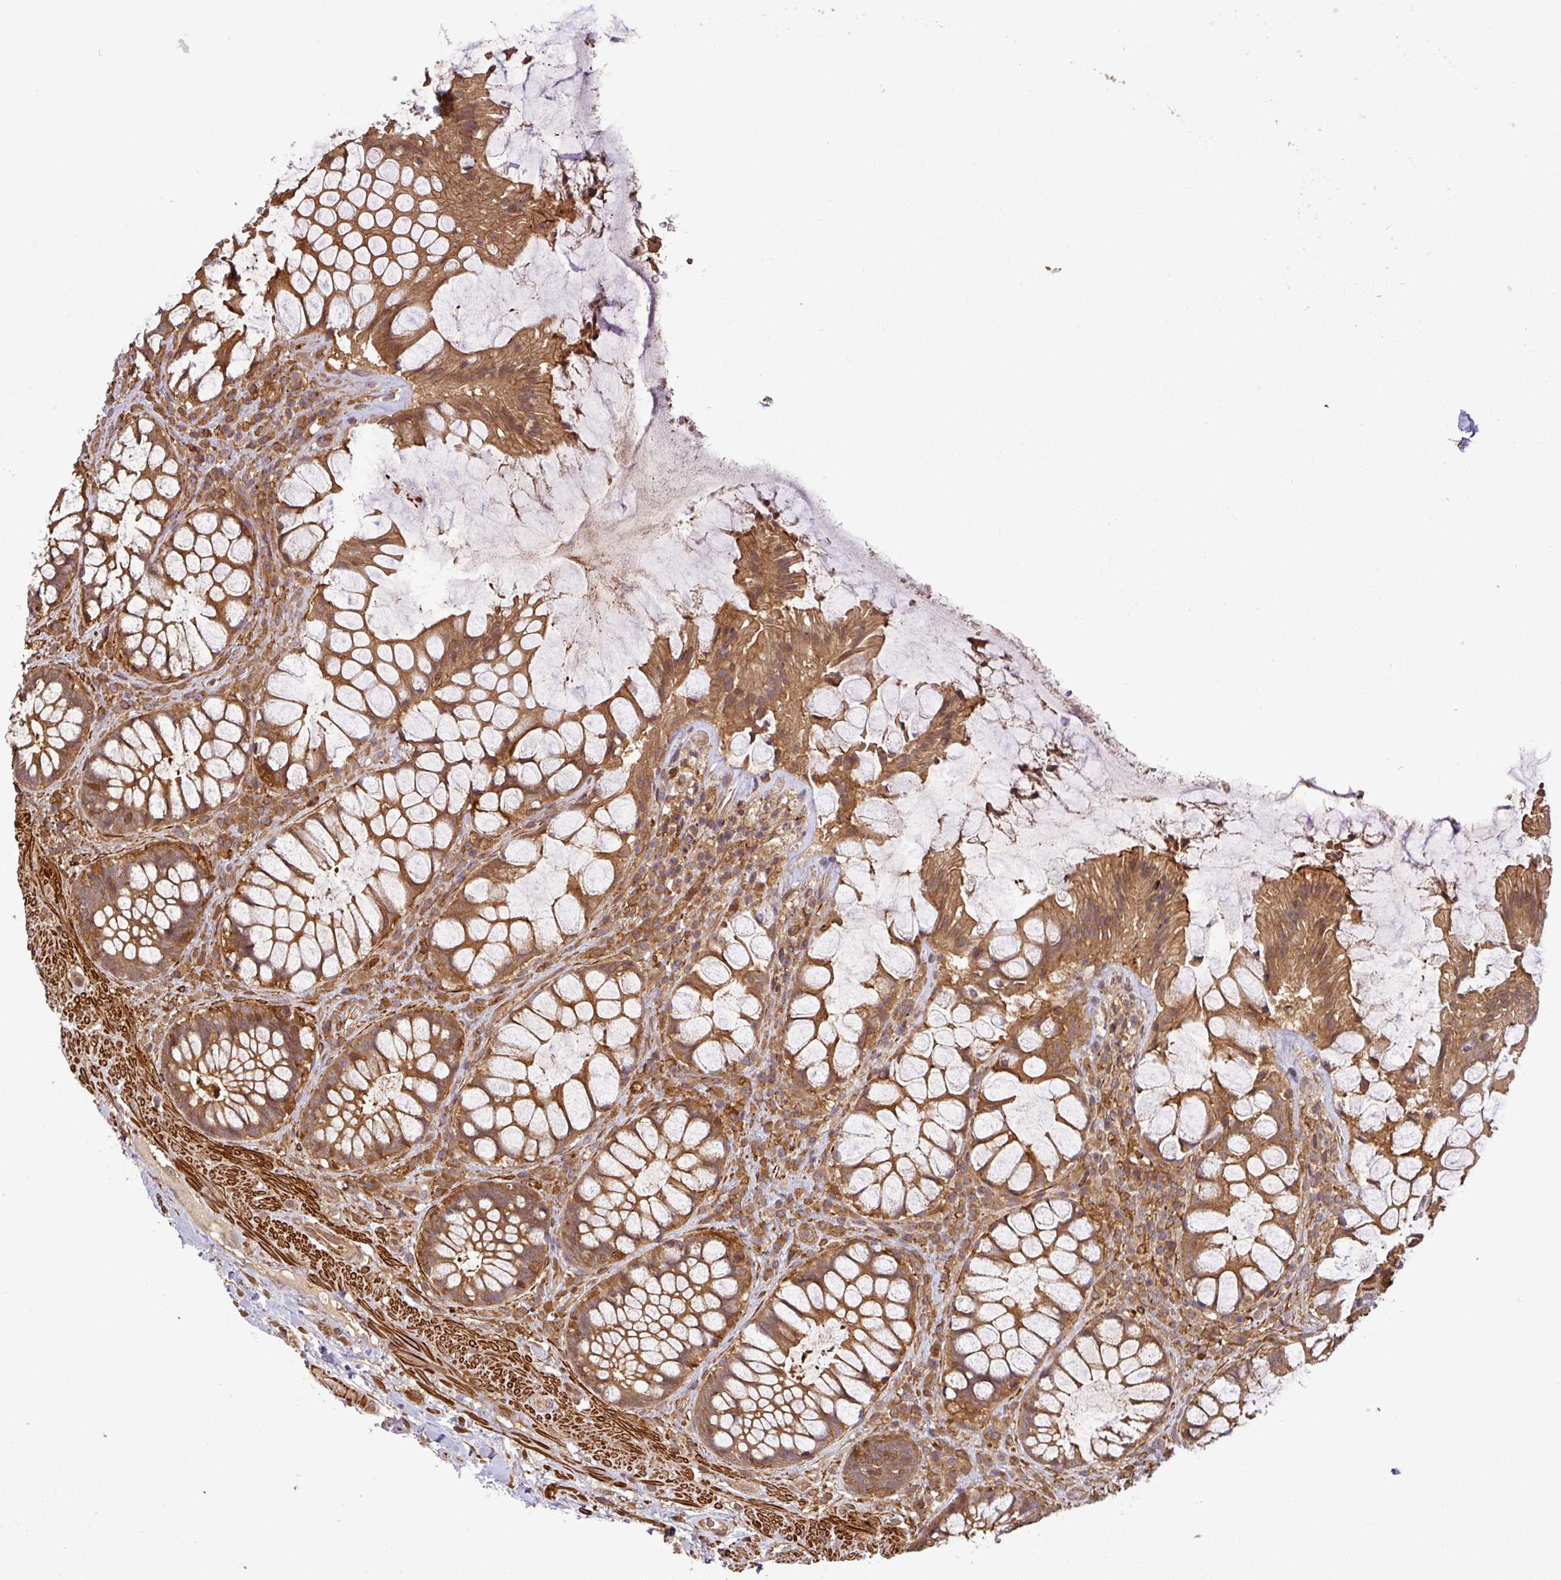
{"staining": {"intensity": "moderate", "quantity": ">75%", "location": "cytoplasmic/membranous"}, "tissue": "rectum", "cell_type": "Glandular cells", "image_type": "normal", "snomed": [{"axis": "morphology", "description": "Normal tissue, NOS"}, {"axis": "topography", "description": "Rectum"}], "caption": "Immunohistochemistry histopathology image of unremarkable human rectum stained for a protein (brown), which demonstrates medium levels of moderate cytoplasmic/membranous staining in about >75% of glandular cells.", "gene": "MAP3K6", "patient": {"sex": "female", "age": 58}}